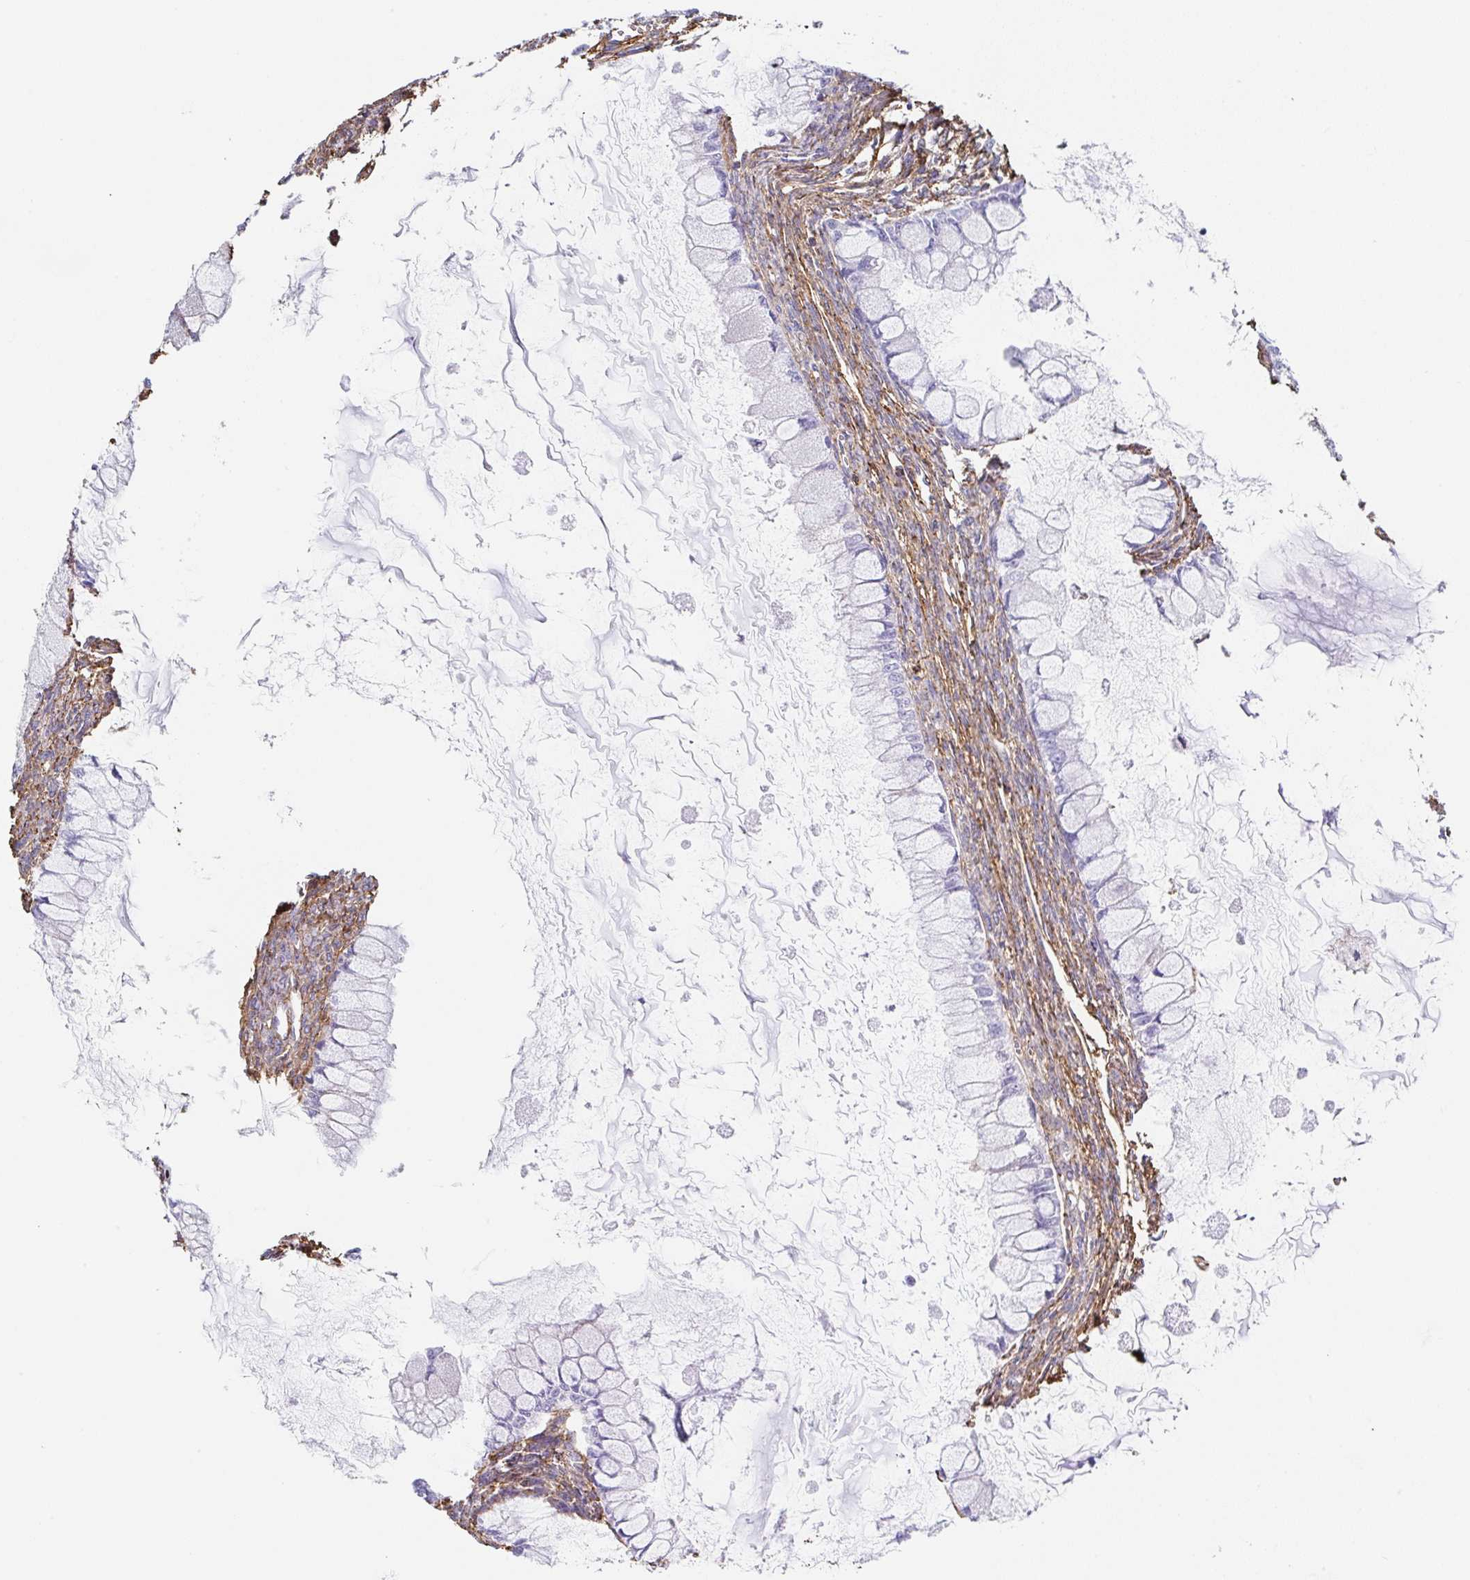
{"staining": {"intensity": "negative", "quantity": "none", "location": "none"}, "tissue": "ovarian cancer", "cell_type": "Tumor cells", "image_type": "cancer", "snomed": [{"axis": "morphology", "description": "Cystadenocarcinoma, mucinous, NOS"}, {"axis": "topography", "description": "Ovary"}], "caption": "IHC micrograph of neoplastic tissue: ovarian cancer (mucinous cystadenocarcinoma) stained with DAB (3,3'-diaminobenzidine) demonstrates no significant protein expression in tumor cells.", "gene": "MTTP", "patient": {"sex": "female", "age": 34}}